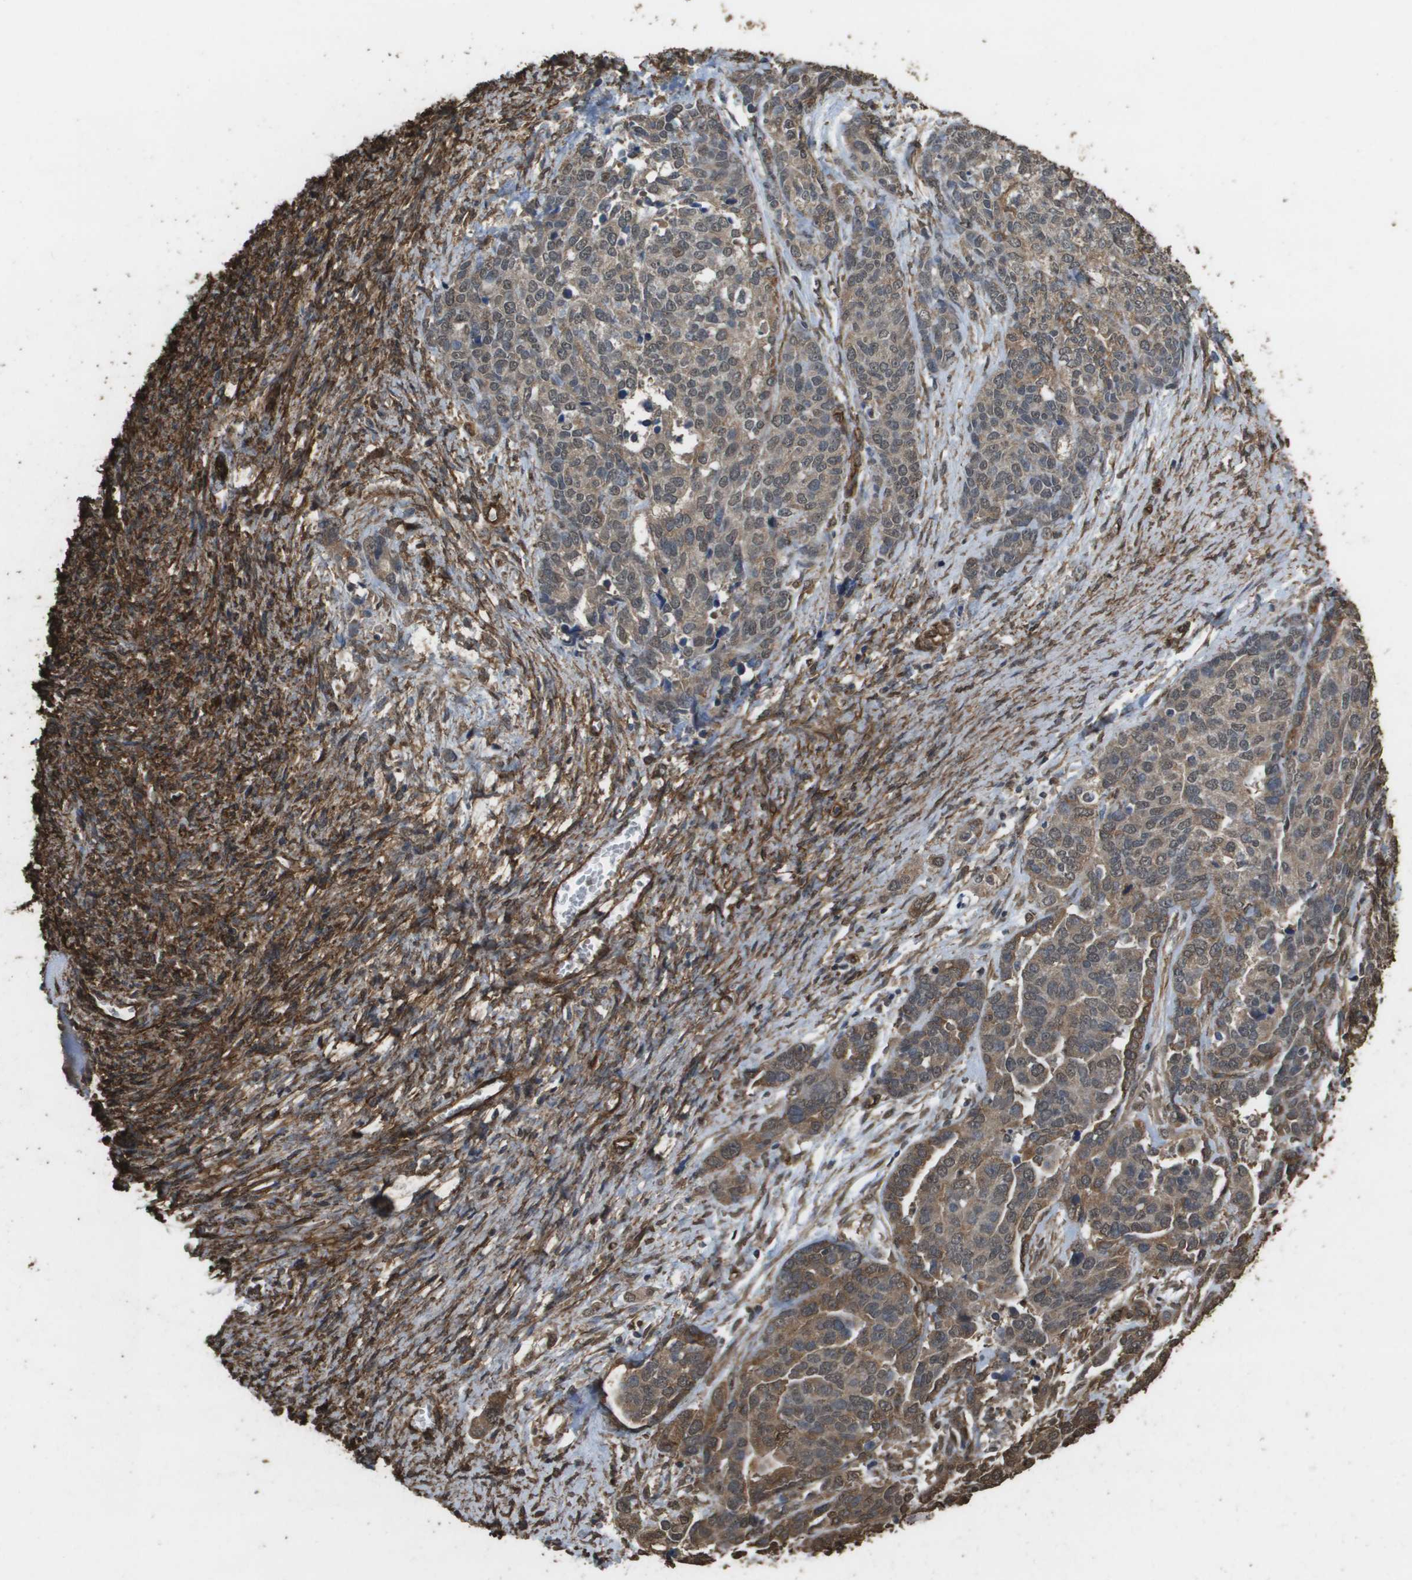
{"staining": {"intensity": "moderate", "quantity": ">75%", "location": "cytoplasmic/membranous,nuclear"}, "tissue": "ovarian cancer", "cell_type": "Tumor cells", "image_type": "cancer", "snomed": [{"axis": "morphology", "description": "Cystadenocarcinoma, serous, NOS"}, {"axis": "topography", "description": "Ovary"}], "caption": "This image demonstrates ovarian cancer (serous cystadenocarcinoma) stained with immunohistochemistry (IHC) to label a protein in brown. The cytoplasmic/membranous and nuclear of tumor cells show moderate positivity for the protein. Nuclei are counter-stained blue.", "gene": "AAMP", "patient": {"sex": "female", "age": 44}}